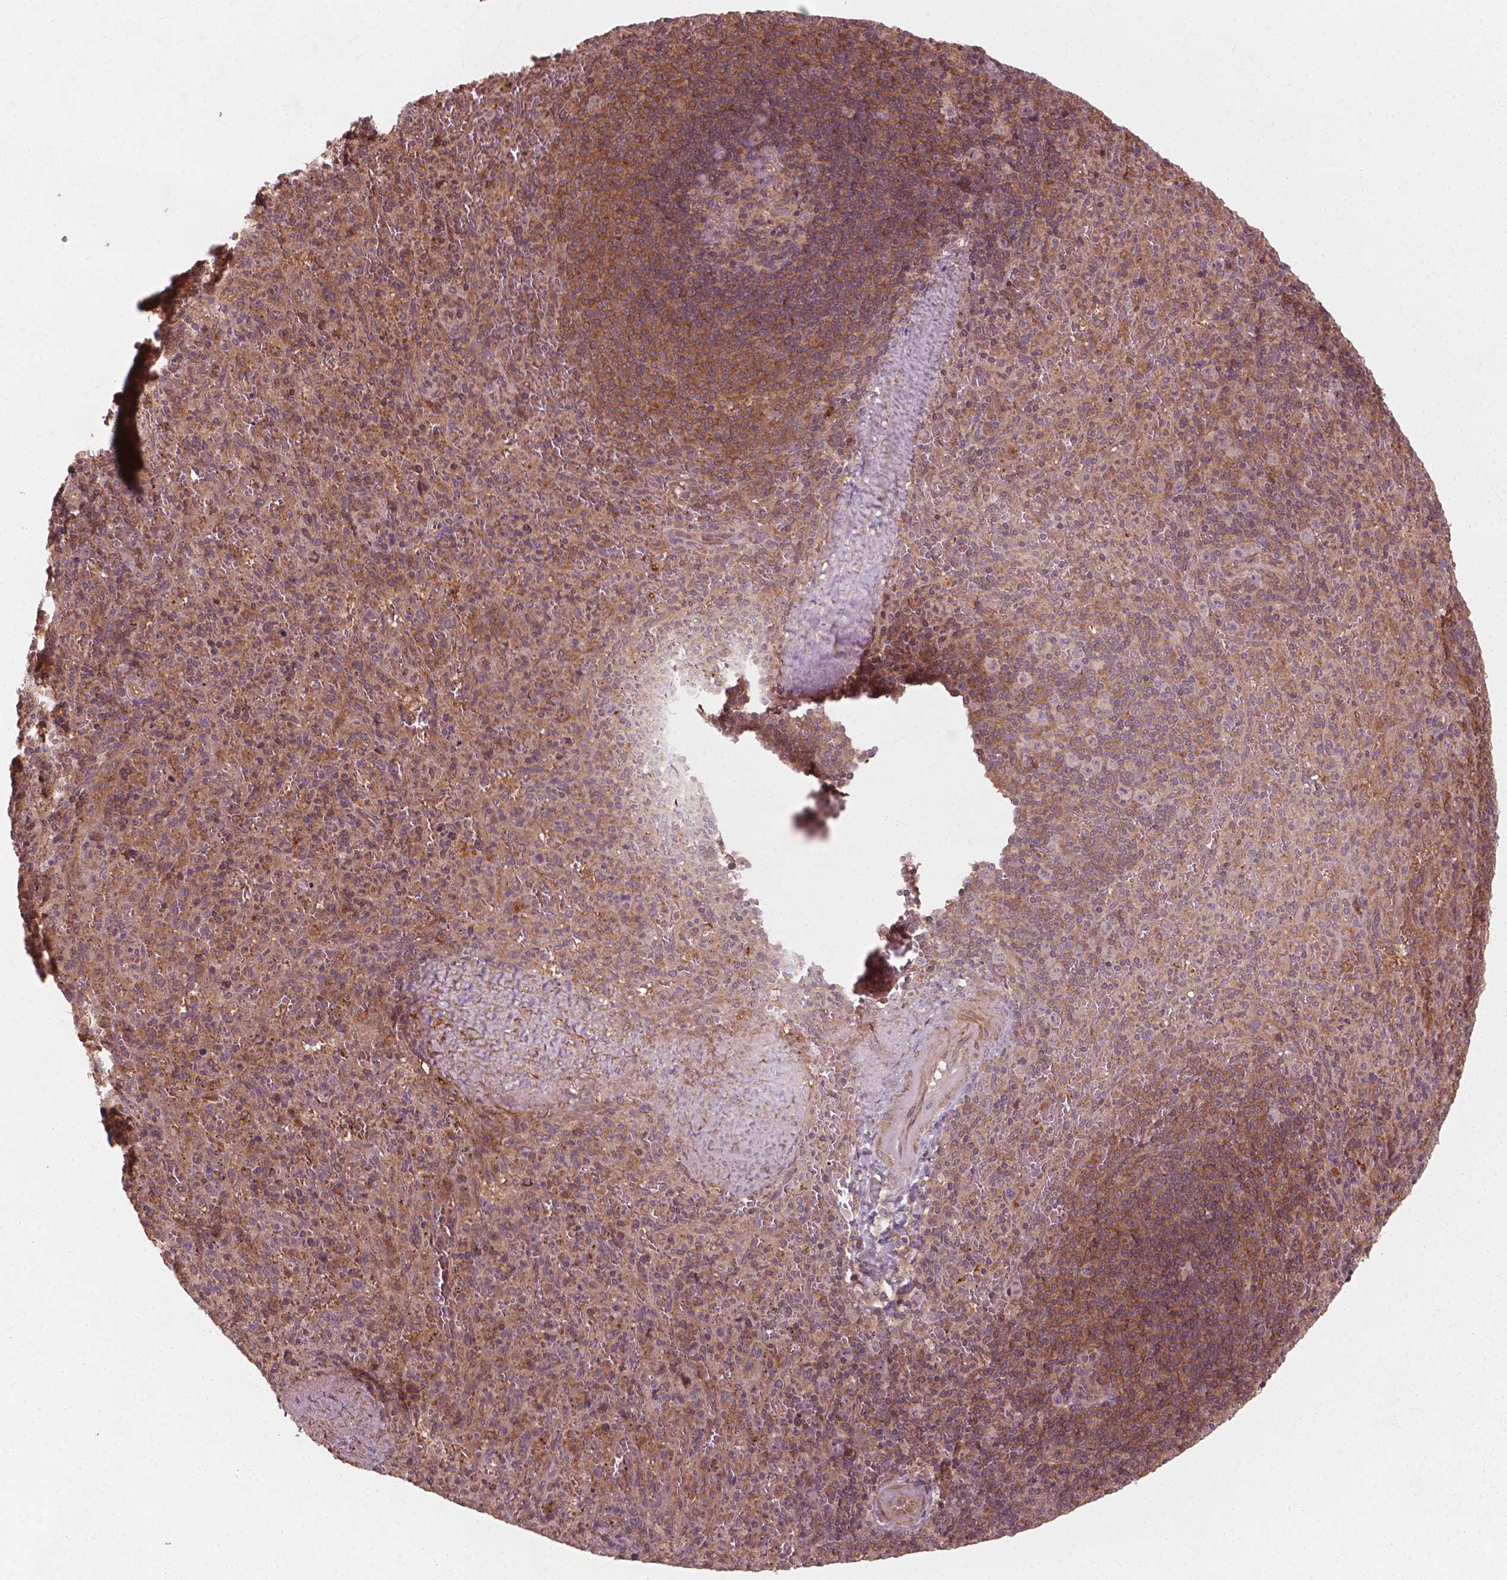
{"staining": {"intensity": "weak", "quantity": ">75%", "location": "cytoplasmic/membranous"}, "tissue": "spleen", "cell_type": "Cells in red pulp", "image_type": "normal", "snomed": [{"axis": "morphology", "description": "Normal tissue, NOS"}, {"axis": "topography", "description": "Spleen"}], "caption": "A brown stain highlights weak cytoplasmic/membranous staining of a protein in cells in red pulp of unremarkable human spleen.", "gene": "CYFIP1", "patient": {"sex": "male", "age": 57}}